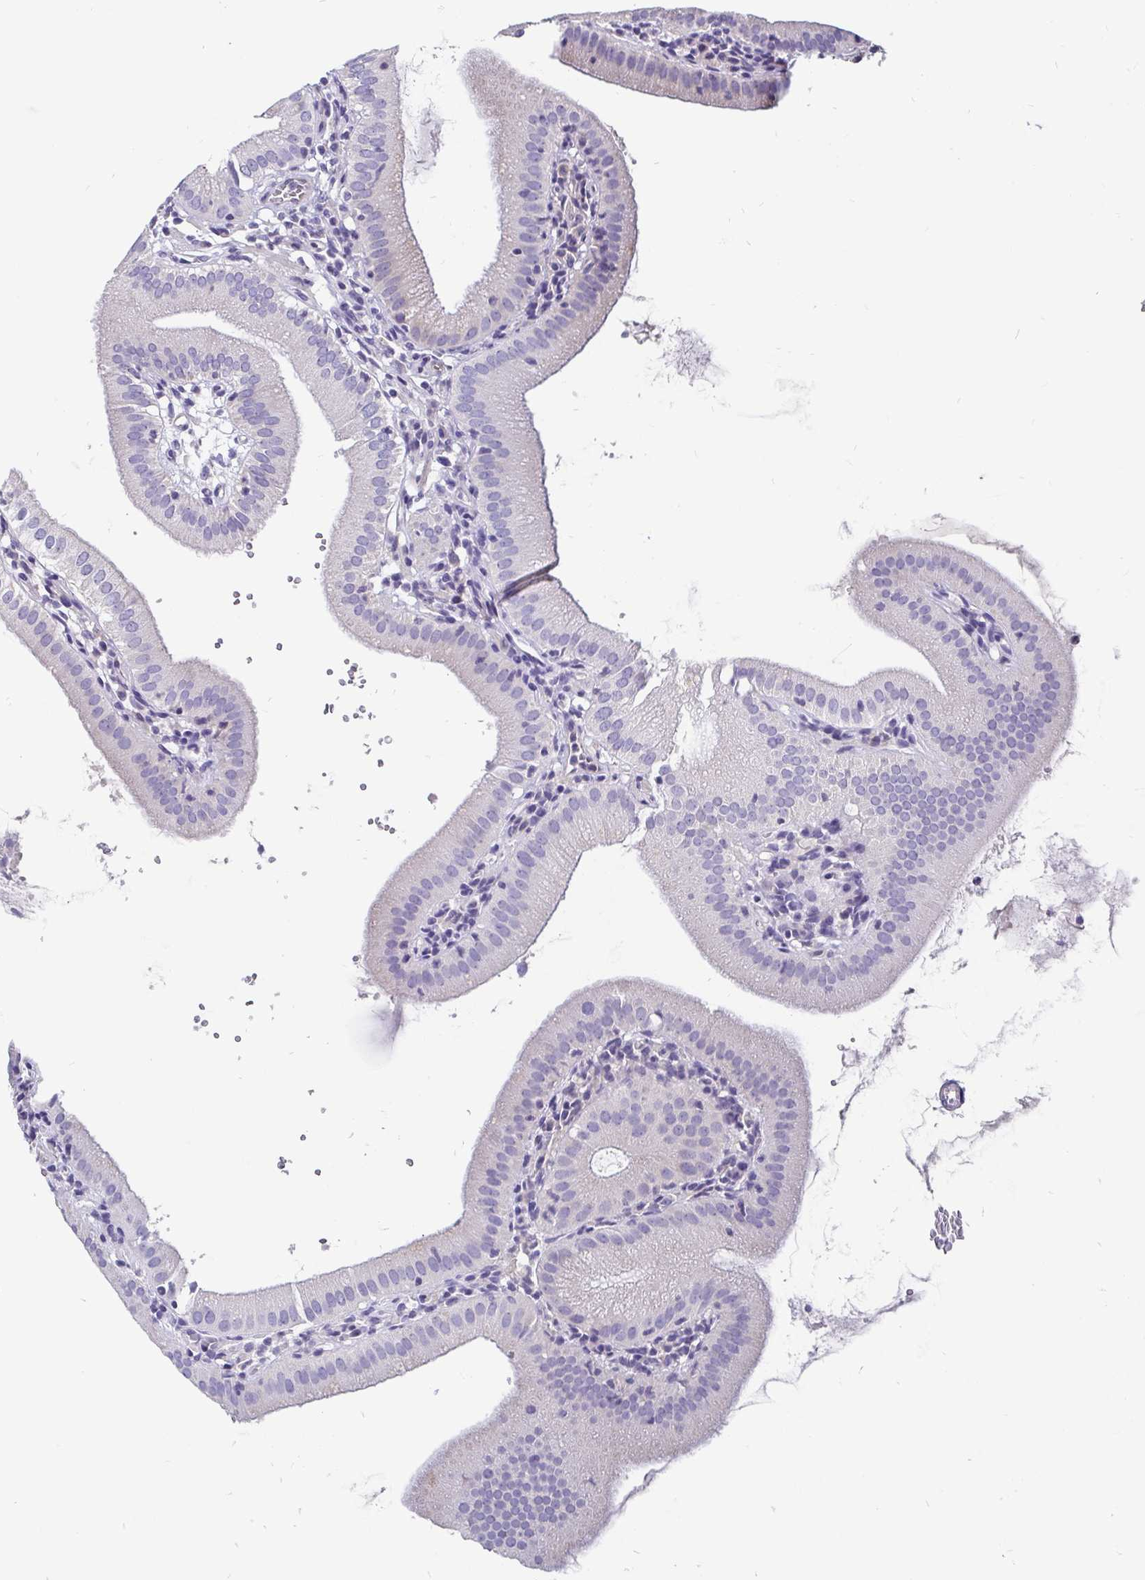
{"staining": {"intensity": "negative", "quantity": "none", "location": "none"}, "tissue": "gallbladder", "cell_type": "Glandular cells", "image_type": "normal", "snomed": [{"axis": "morphology", "description": "Normal tissue, NOS"}, {"axis": "topography", "description": "Gallbladder"}], "caption": "DAB (3,3'-diaminobenzidine) immunohistochemical staining of benign human gallbladder displays no significant expression in glandular cells. (Stains: DAB (3,3'-diaminobenzidine) immunohistochemistry (IHC) with hematoxylin counter stain, Microscopy: brightfield microscopy at high magnification).", "gene": "ADAMTS6", "patient": {"sex": "female", "age": 65}}